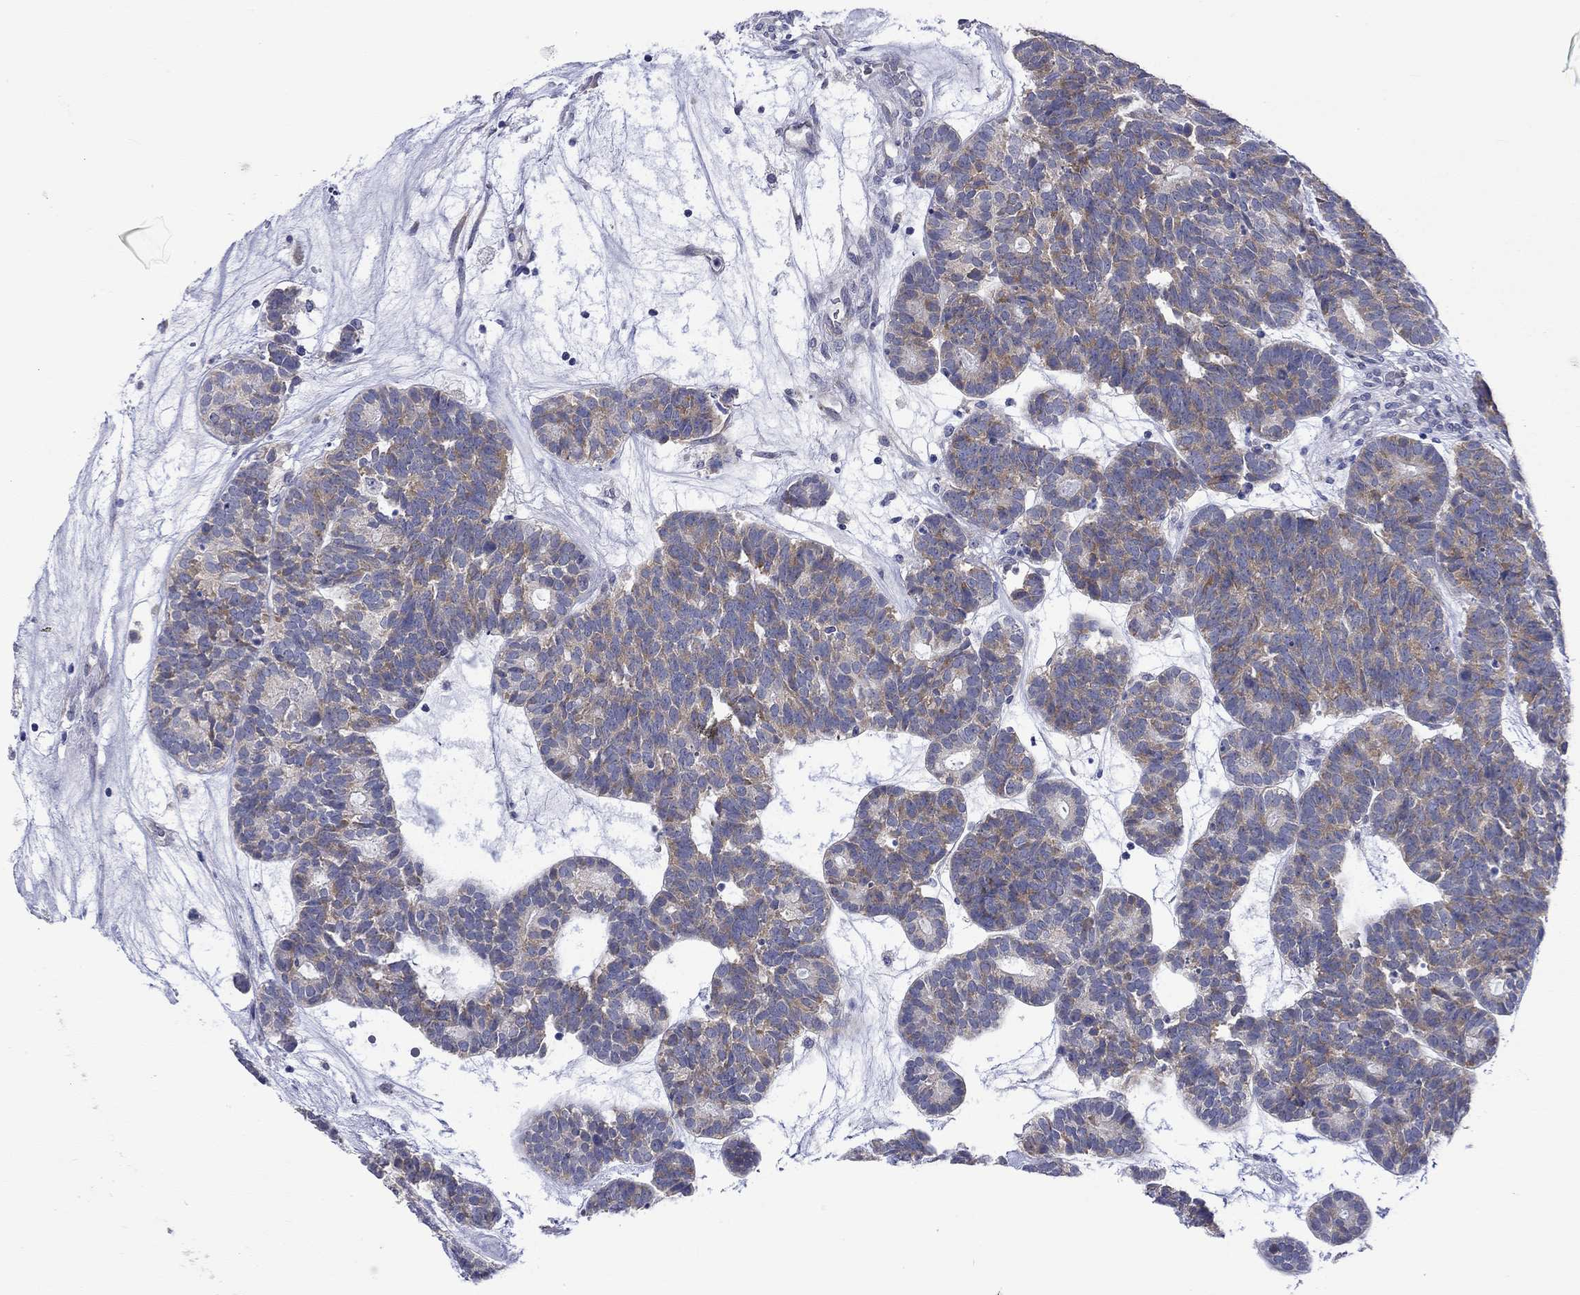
{"staining": {"intensity": "moderate", "quantity": "<25%", "location": "cytoplasmic/membranous"}, "tissue": "head and neck cancer", "cell_type": "Tumor cells", "image_type": "cancer", "snomed": [{"axis": "morphology", "description": "Adenocarcinoma, NOS"}, {"axis": "topography", "description": "Head-Neck"}], "caption": "Moderate cytoplasmic/membranous expression for a protein is present in about <25% of tumor cells of adenocarcinoma (head and neck) using immunohistochemistry (IHC).", "gene": "CERS1", "patient": {"sex": "female", "age": 81}}